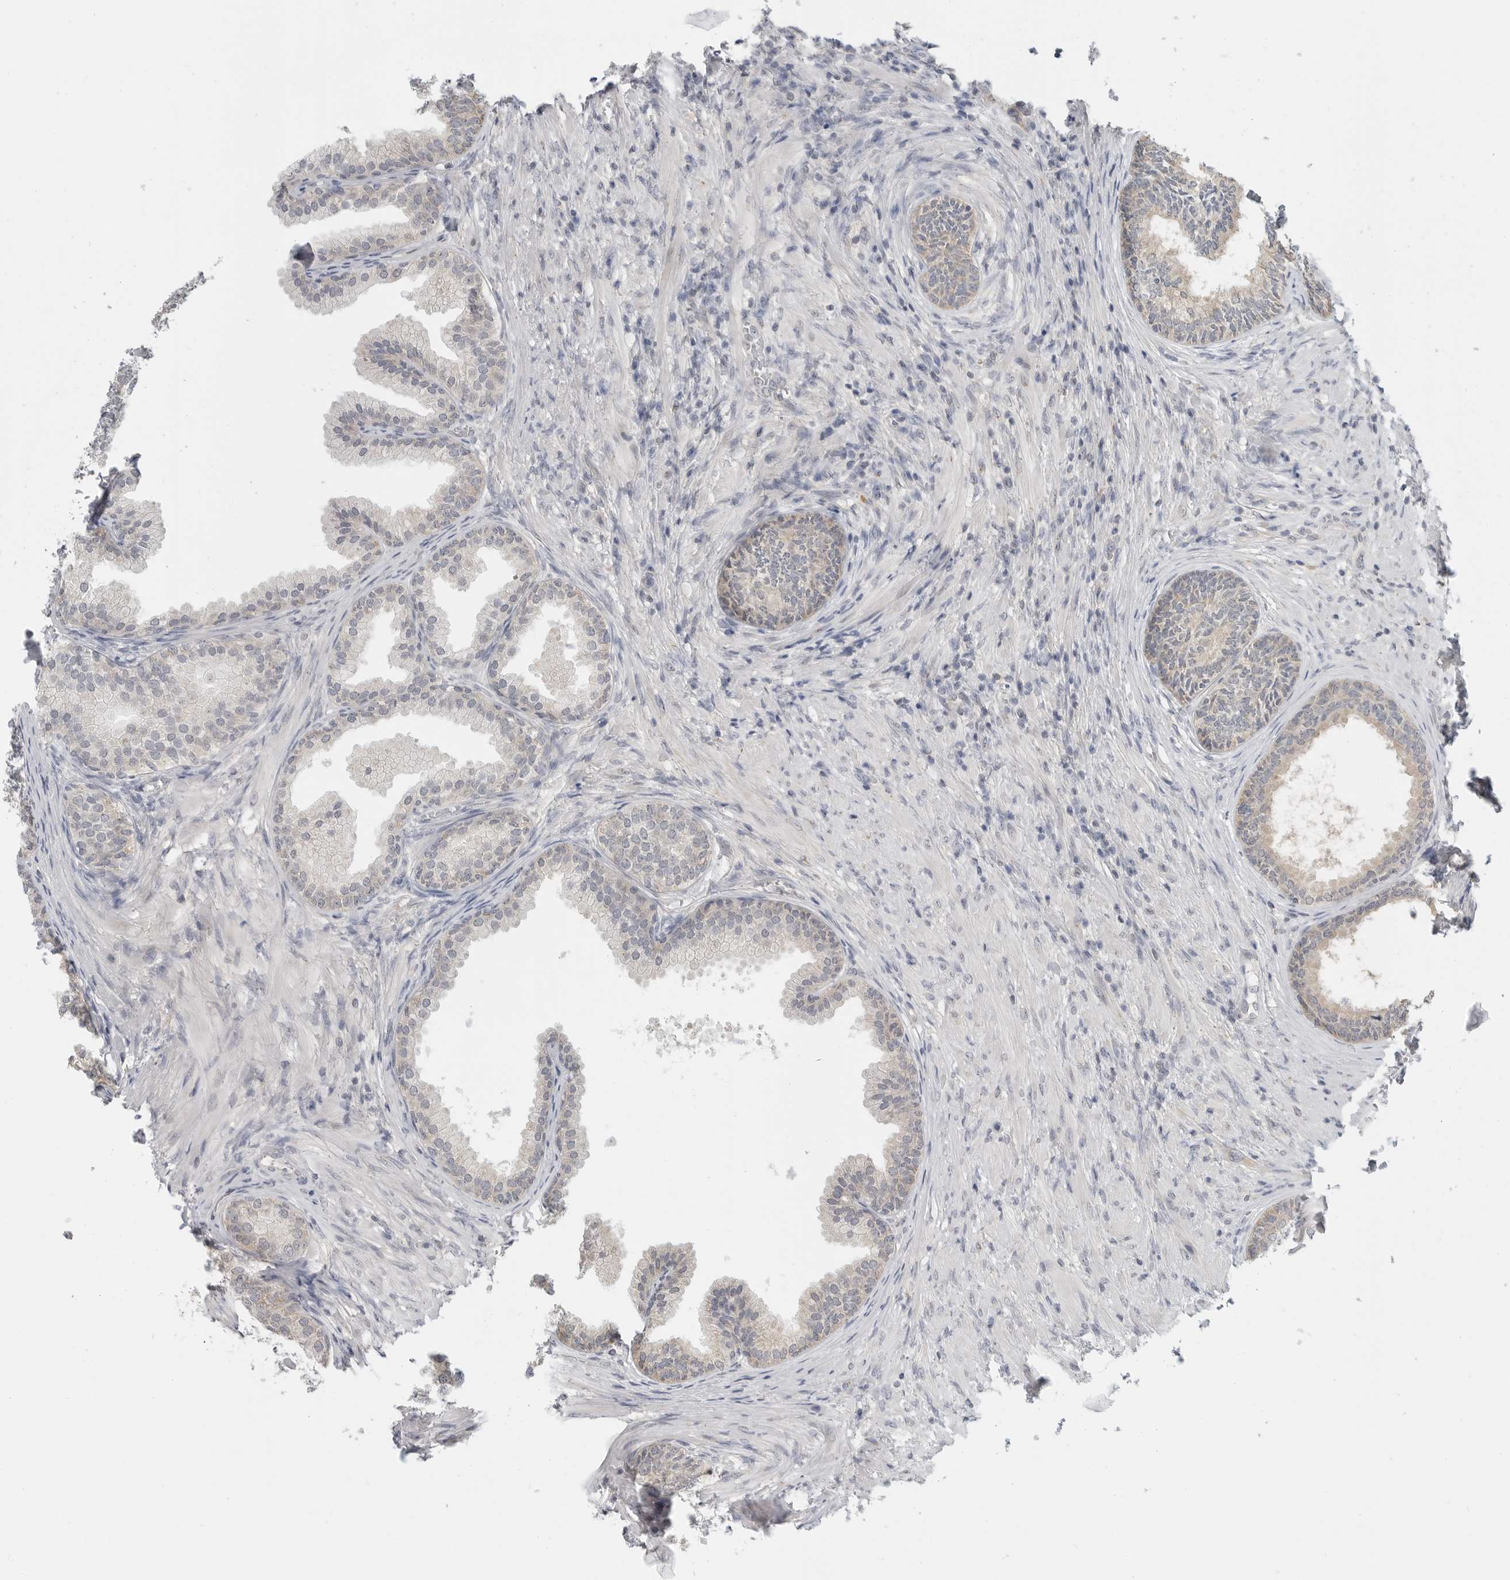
{"staining": {"intensity": "weak", "quantity": "25%-75%", "location": "cytoplasmic/membranous"}, "tissue": "prostate", "cell_type": "Glandular cells", "image_type": "normal", "snomed": [{"axis": "morphology", "description": "Normal tissue, NOS"}, {"axis": "topography", "description": "Prostate"}], "caption": "Protein staining by immunohistochemistry exhibits weak cytoplasmic/membranous expression in approximately 25%-75% of glandular cells in benign prostate.", "gene": "IL12RB2", "patient": {"sex": "male", "age": 76}}